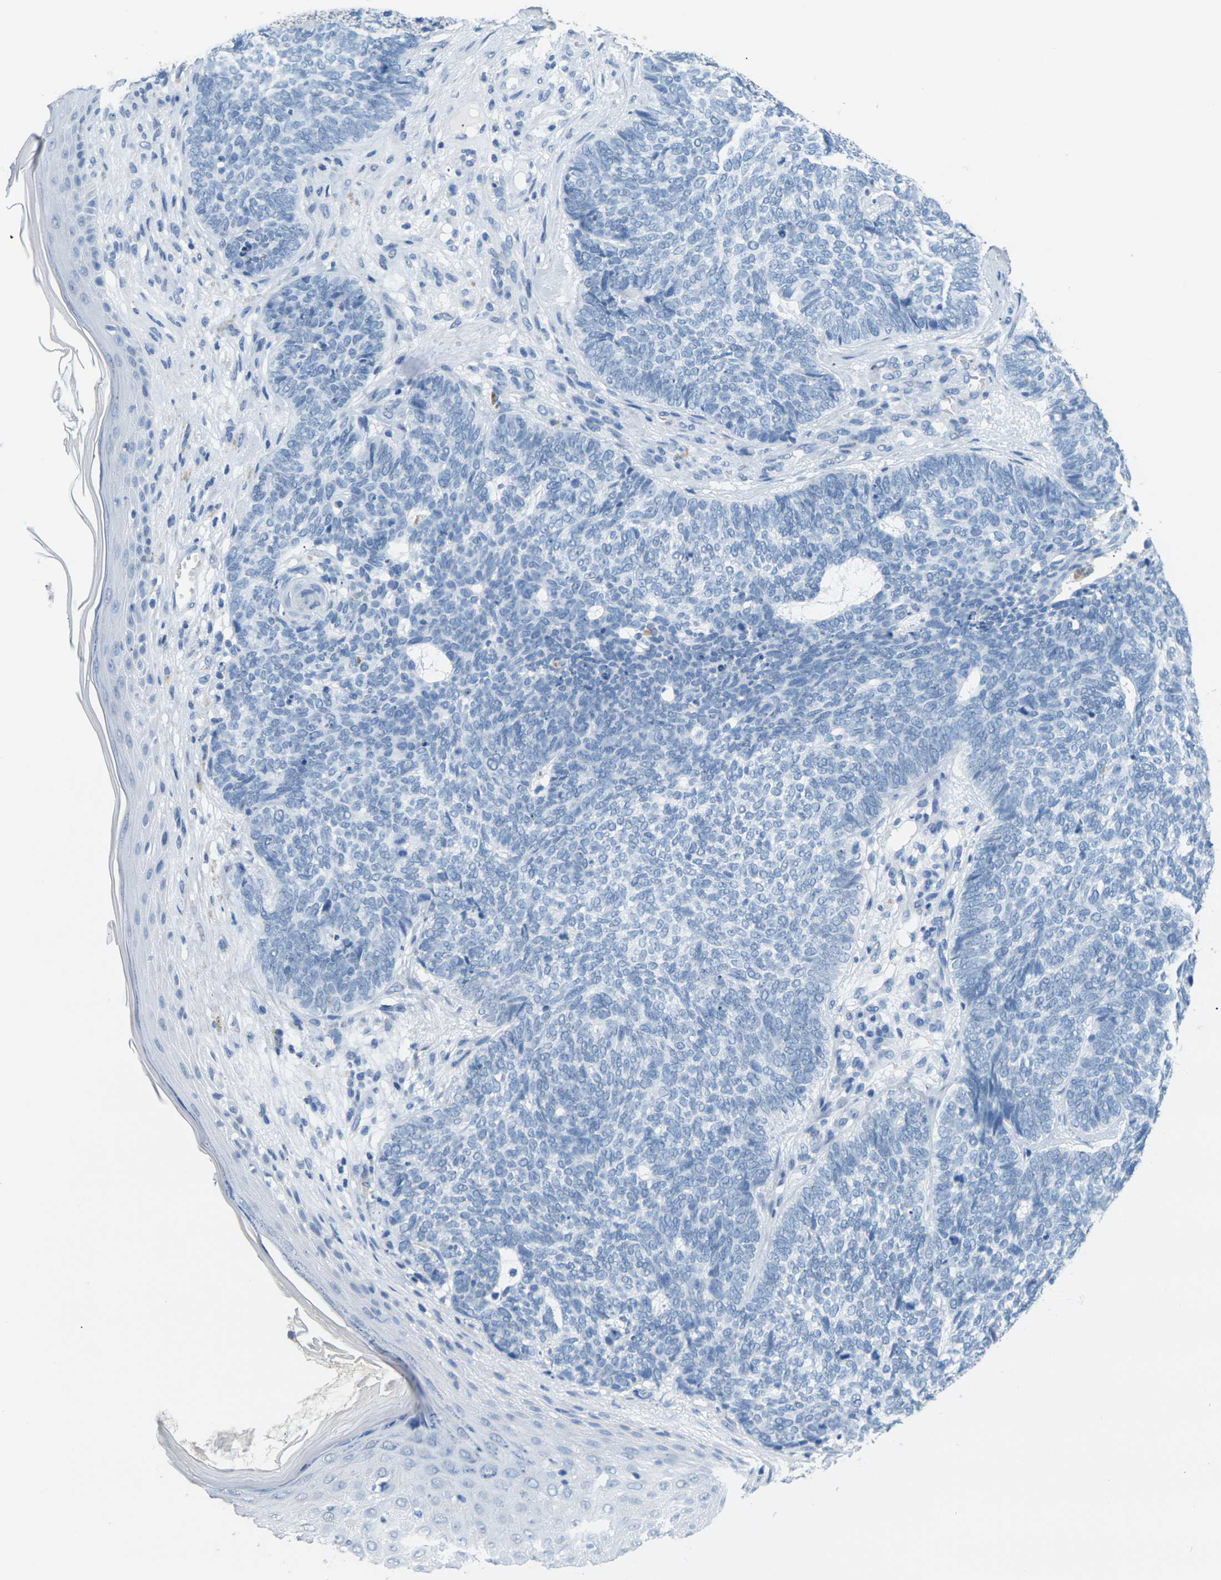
{"staining": {"intensity": "negative", "quantity": "none", "location": "none"}, "tissue": "skin cancer", "cell_type": "Tumor cells", "image_type": "cancer", "snomed": [{"axis": "morphology", "description": "Basal cell carcinoma"}, {"axis": "topography", "description": "Skin"}], "caption": "The micrograph reveals no staining of tumor cells in skin cancer (basal cell carcinoma).", "gene": "CTAG1A", "patient": {"sex": "female", "age": 84}}